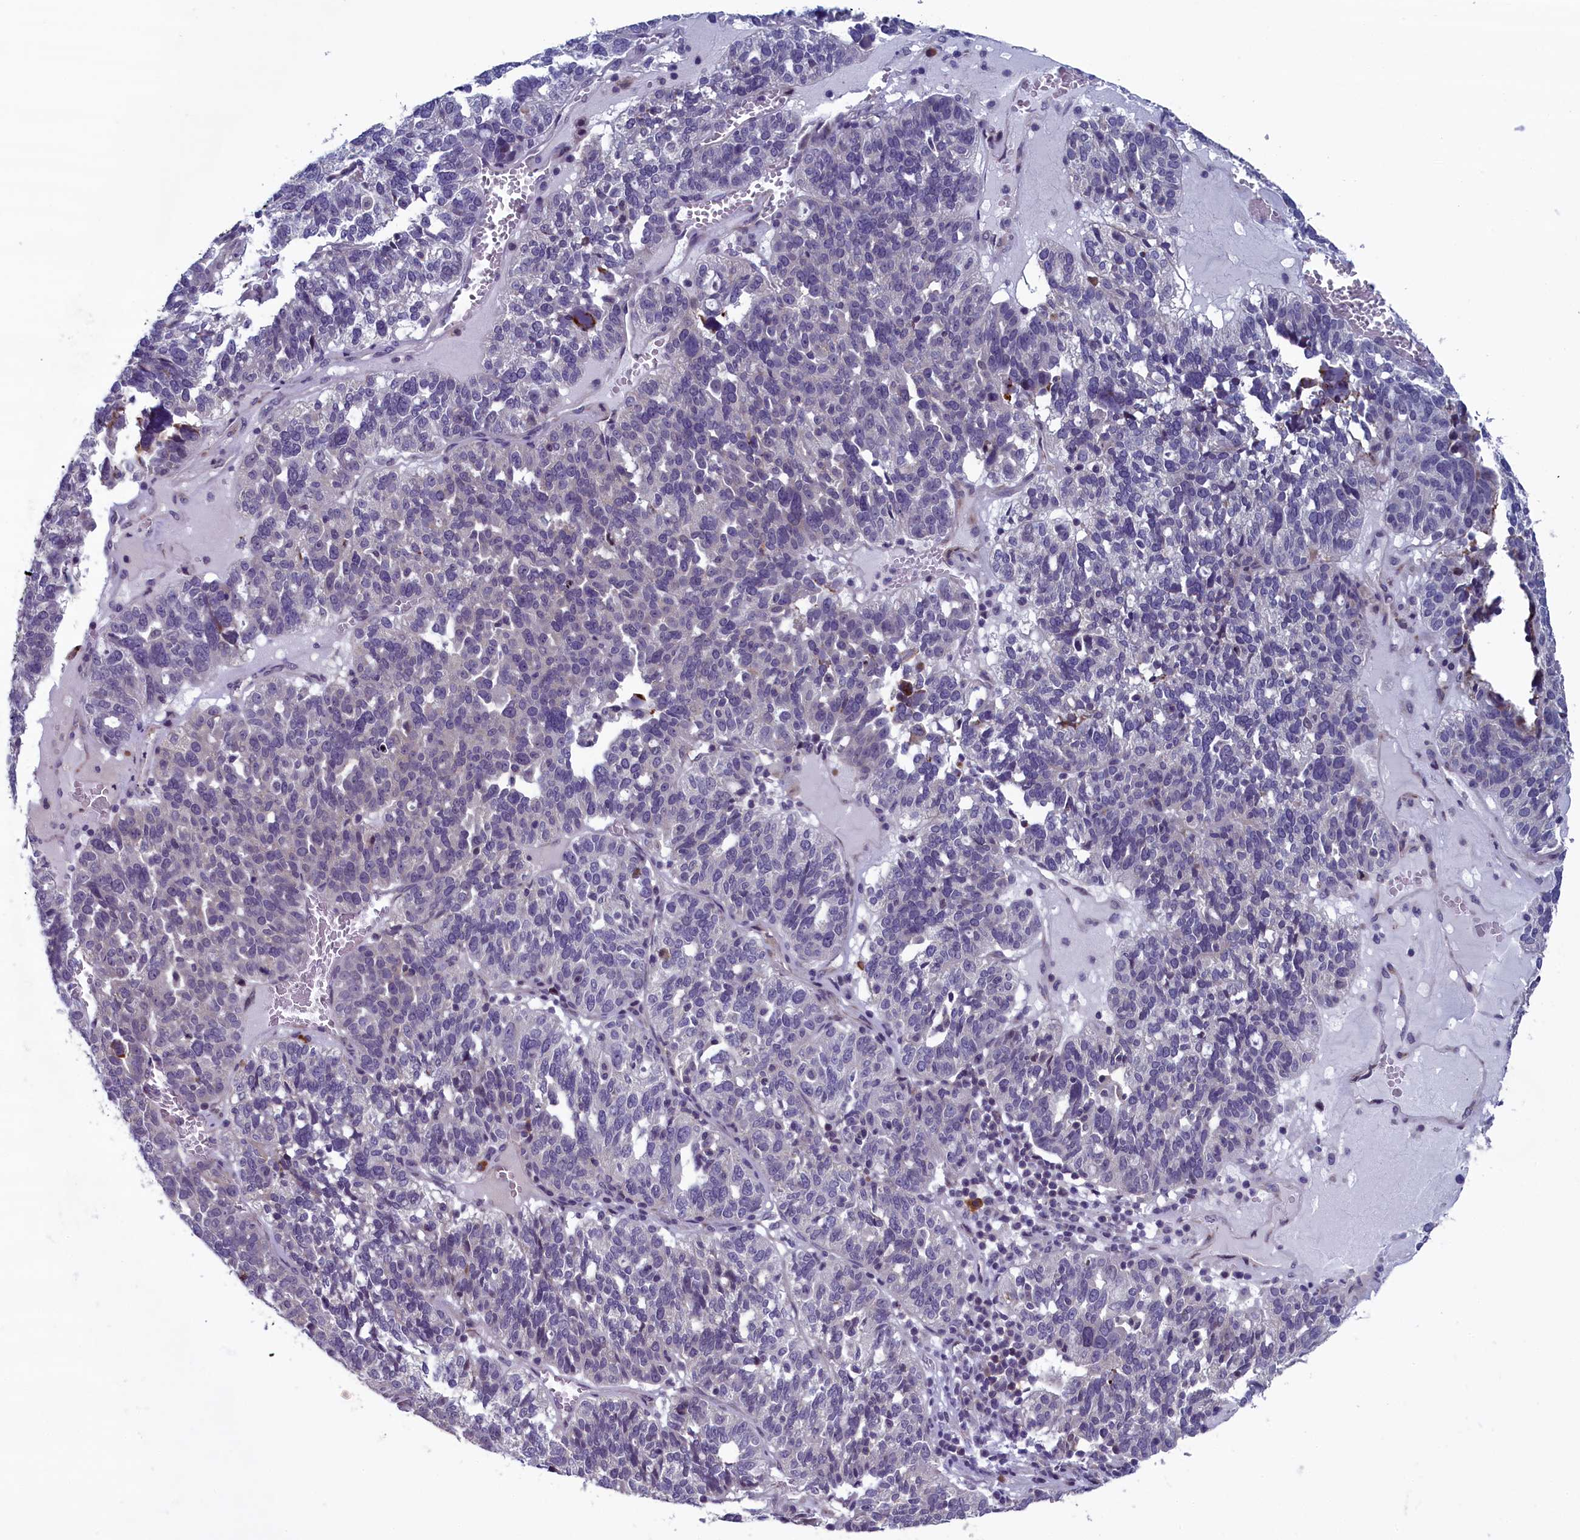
{"staining": {"intensity": "negative", "quantity": "none", "location": "none"}, "tissue": "ovarian cancer", "cell_type": "Tumor cells", "image_type": "cancer", "snomed": [{"axis": "morphology", "description": "Cystadenocarcinoma, serous, NOS"}, {"axis": "topography", "description": "Ovary"}], "caption": "Immunohistochemistry photomicrograph of human serous cystadenocarcinoma (ovarian) stained for a protein (brown), which demonstrates no expression in tumor cells.", "gene": "CNEP1R1", "patient": {"sex": "female", "age": 59}}